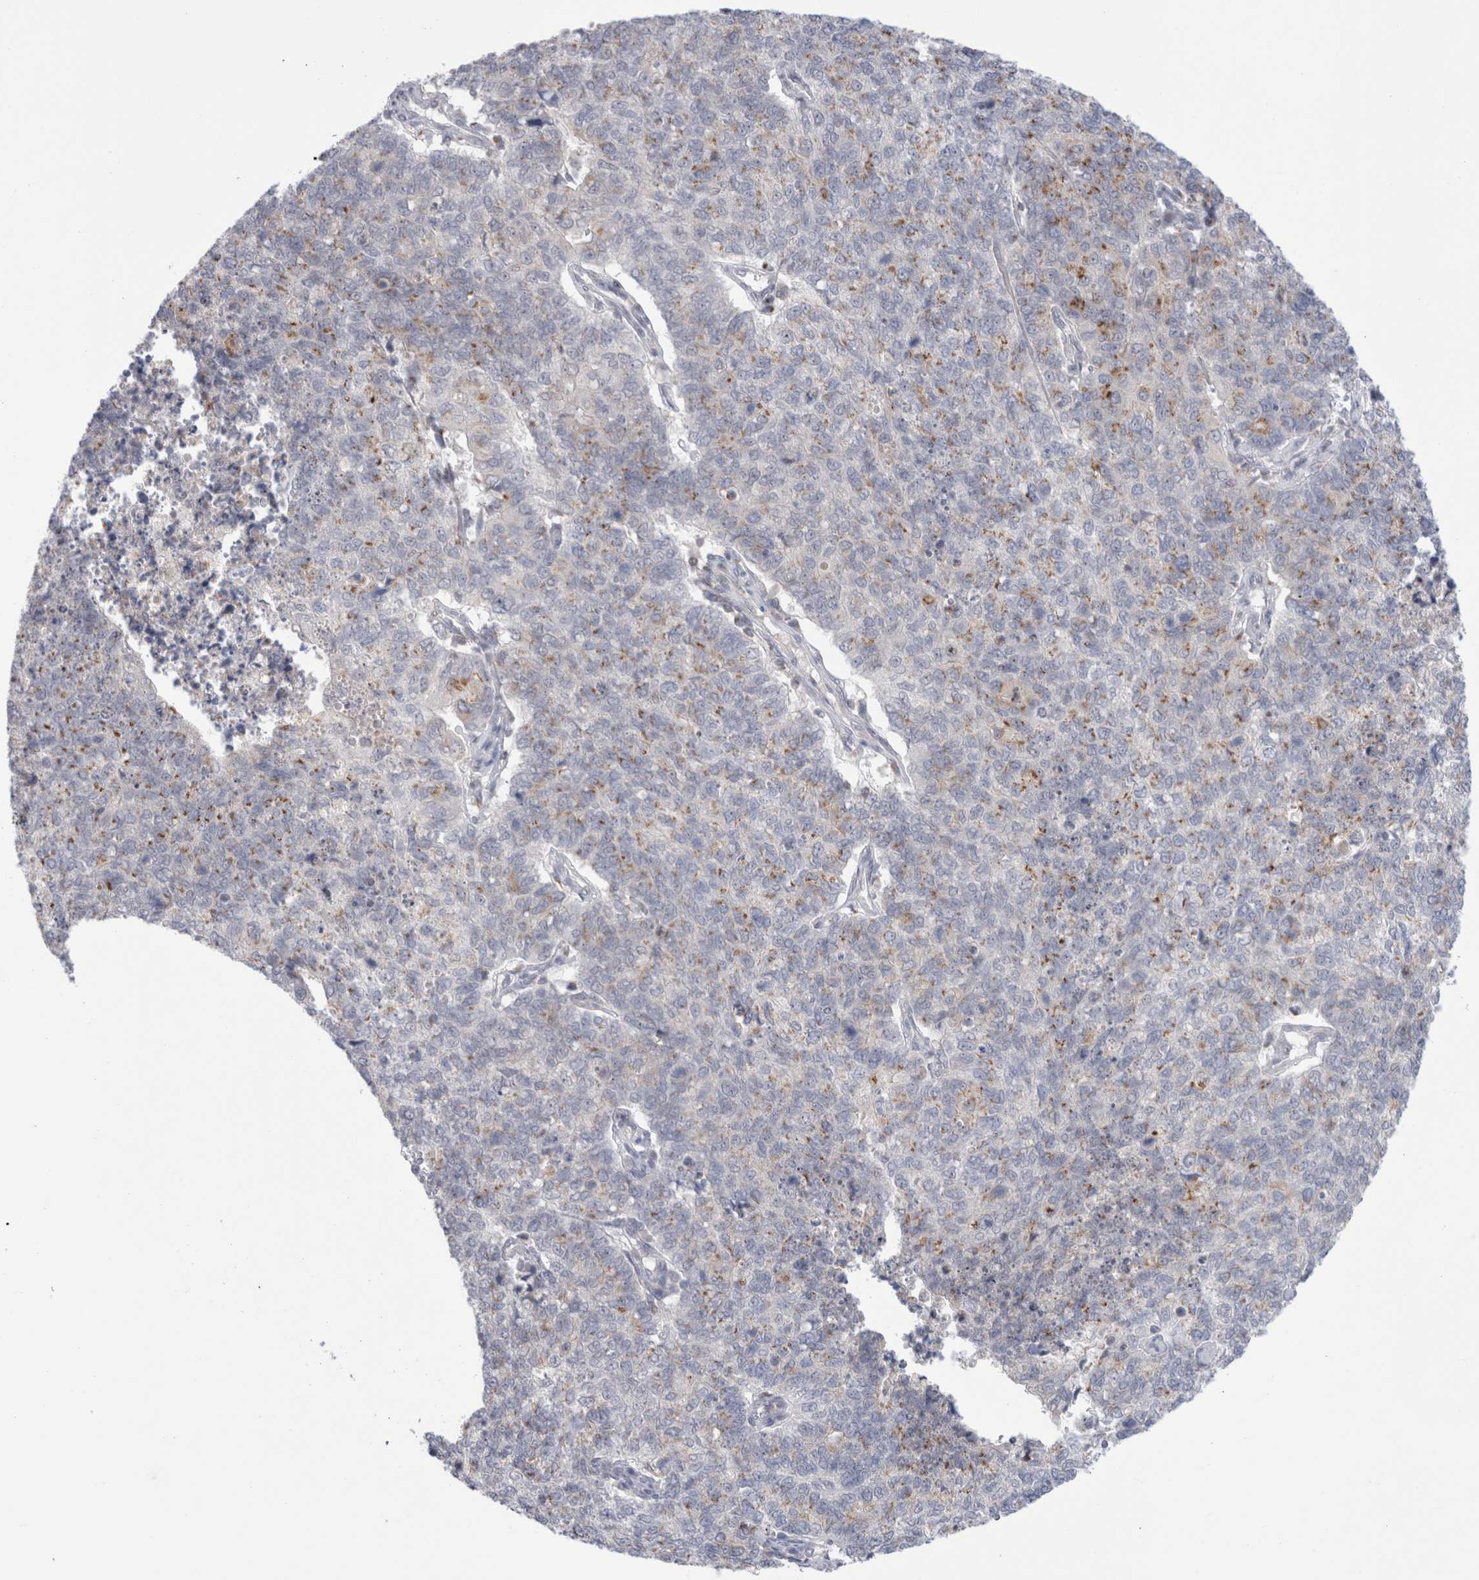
{"staining": {"intensity": "weak", "quantity": "25%-75%", "location": "cytoplasmic/membranous"}, "tissue": "cervical cancer", "cell_type": "Tumor cells", "image_type": "cancer", "snomed": [{"axis": "morphology", "description": "Squamous cell carcinoma, NOS"}, {"axis": "topography", "description": "Cervix"}], "caption": "IHC of human squamous cell carcinoma (cervical) reveals low levels of weak cytoplasmic/membranous expression in about 25%-75% of tumor cells.", "gene": "CERS5", "patient": {"sex": "female", "age": 63}}